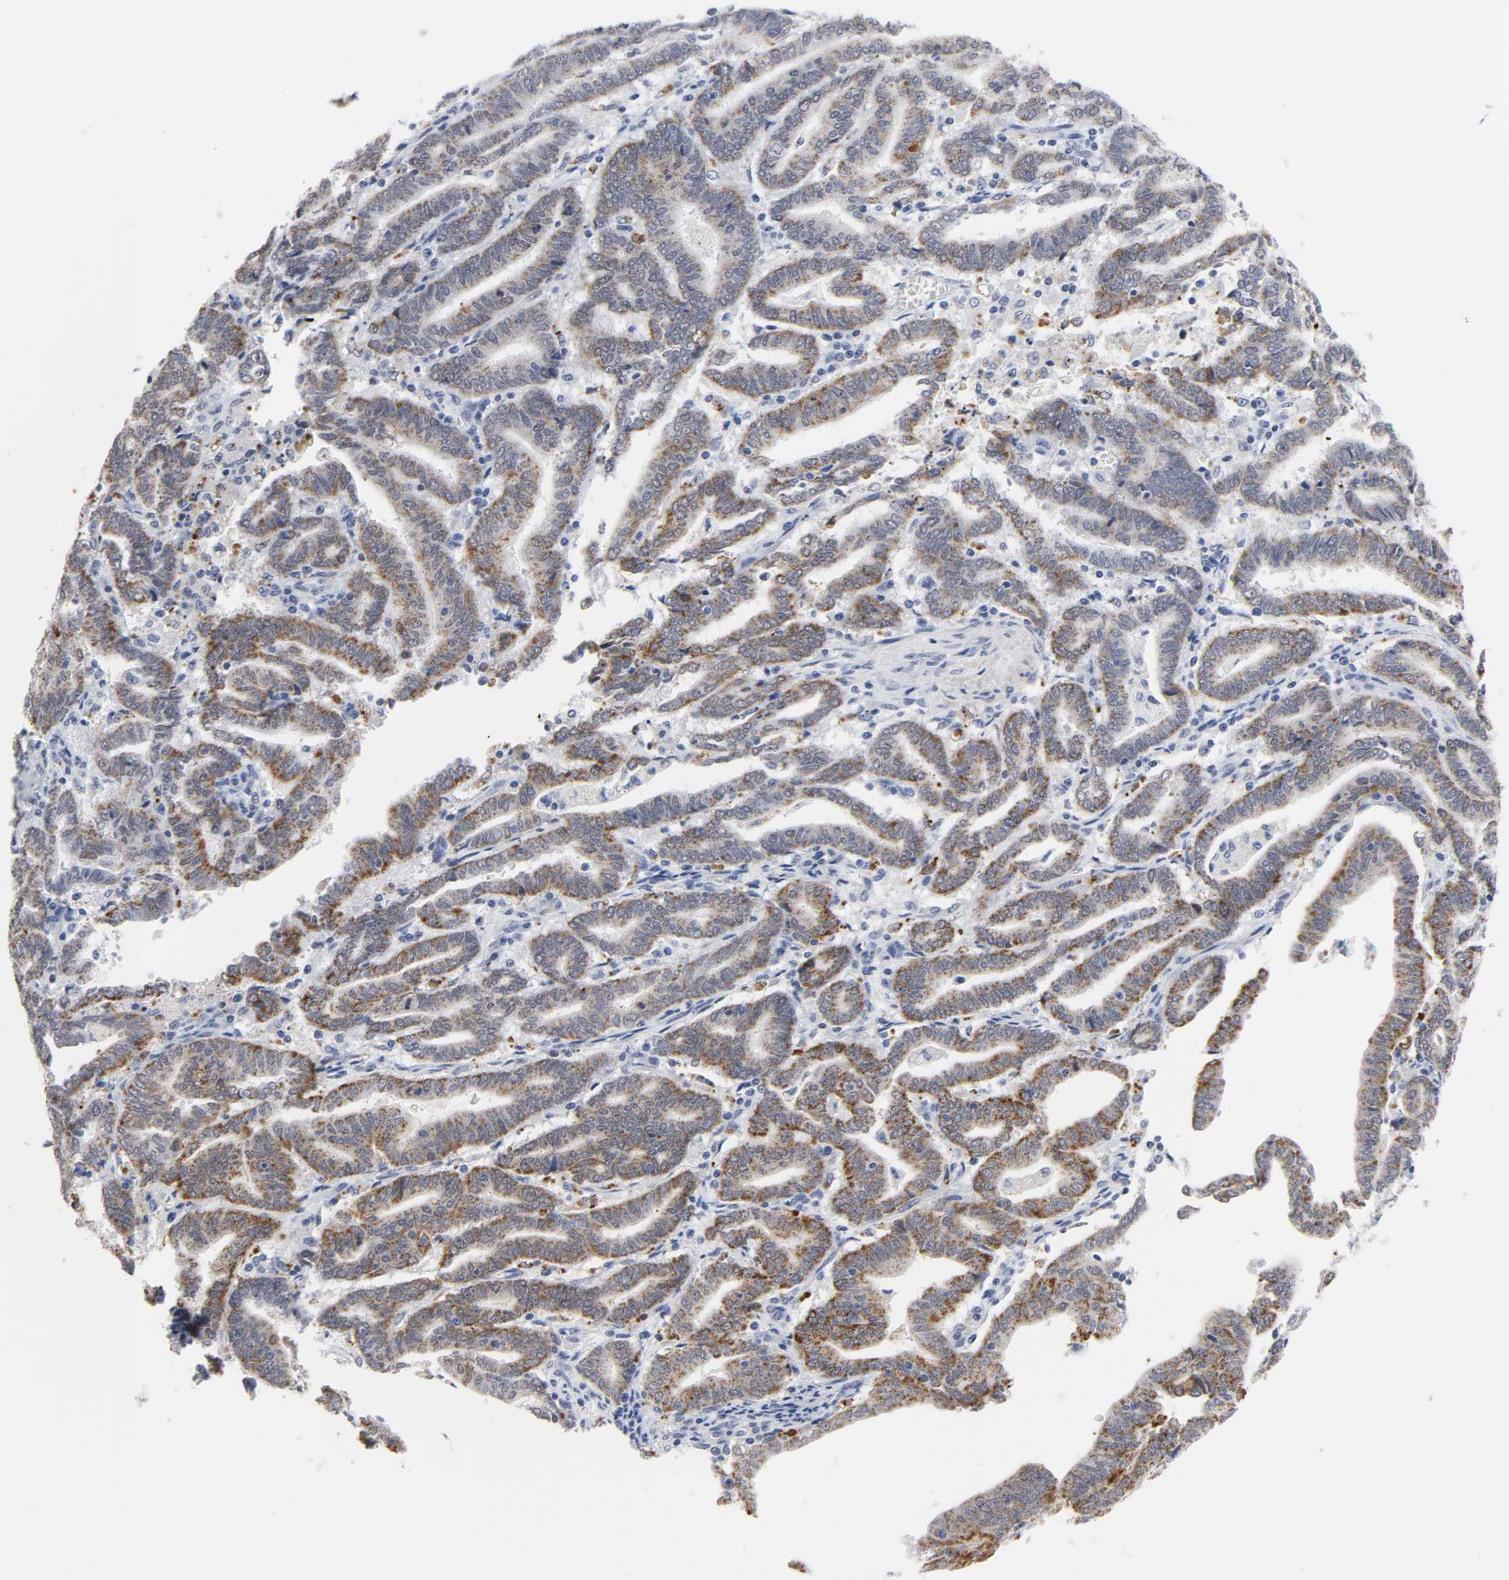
{"staining": {"intensity": "moderate", "quantity": "25%-75%", "location": "cytoplasmic/membranous"}, "tissue": "endometrial cancer", "cell_type": "Tumor cells", "image_type": "cancer", "snomed": [{"axis": "morphology", "description": "Adenocarcinoma, NOS"}, {"axis": "topography", "description": "Uterus"}], "caption": "IHC (DAB) staining of endometrial cancer (adenocarcinoma) reveals moderate cytoplasmic/membranous protein expression in approximately 25%-75% of tumor cells.", "gene": "GRHL2", "patient": {"sex": "female", "age": 83}}